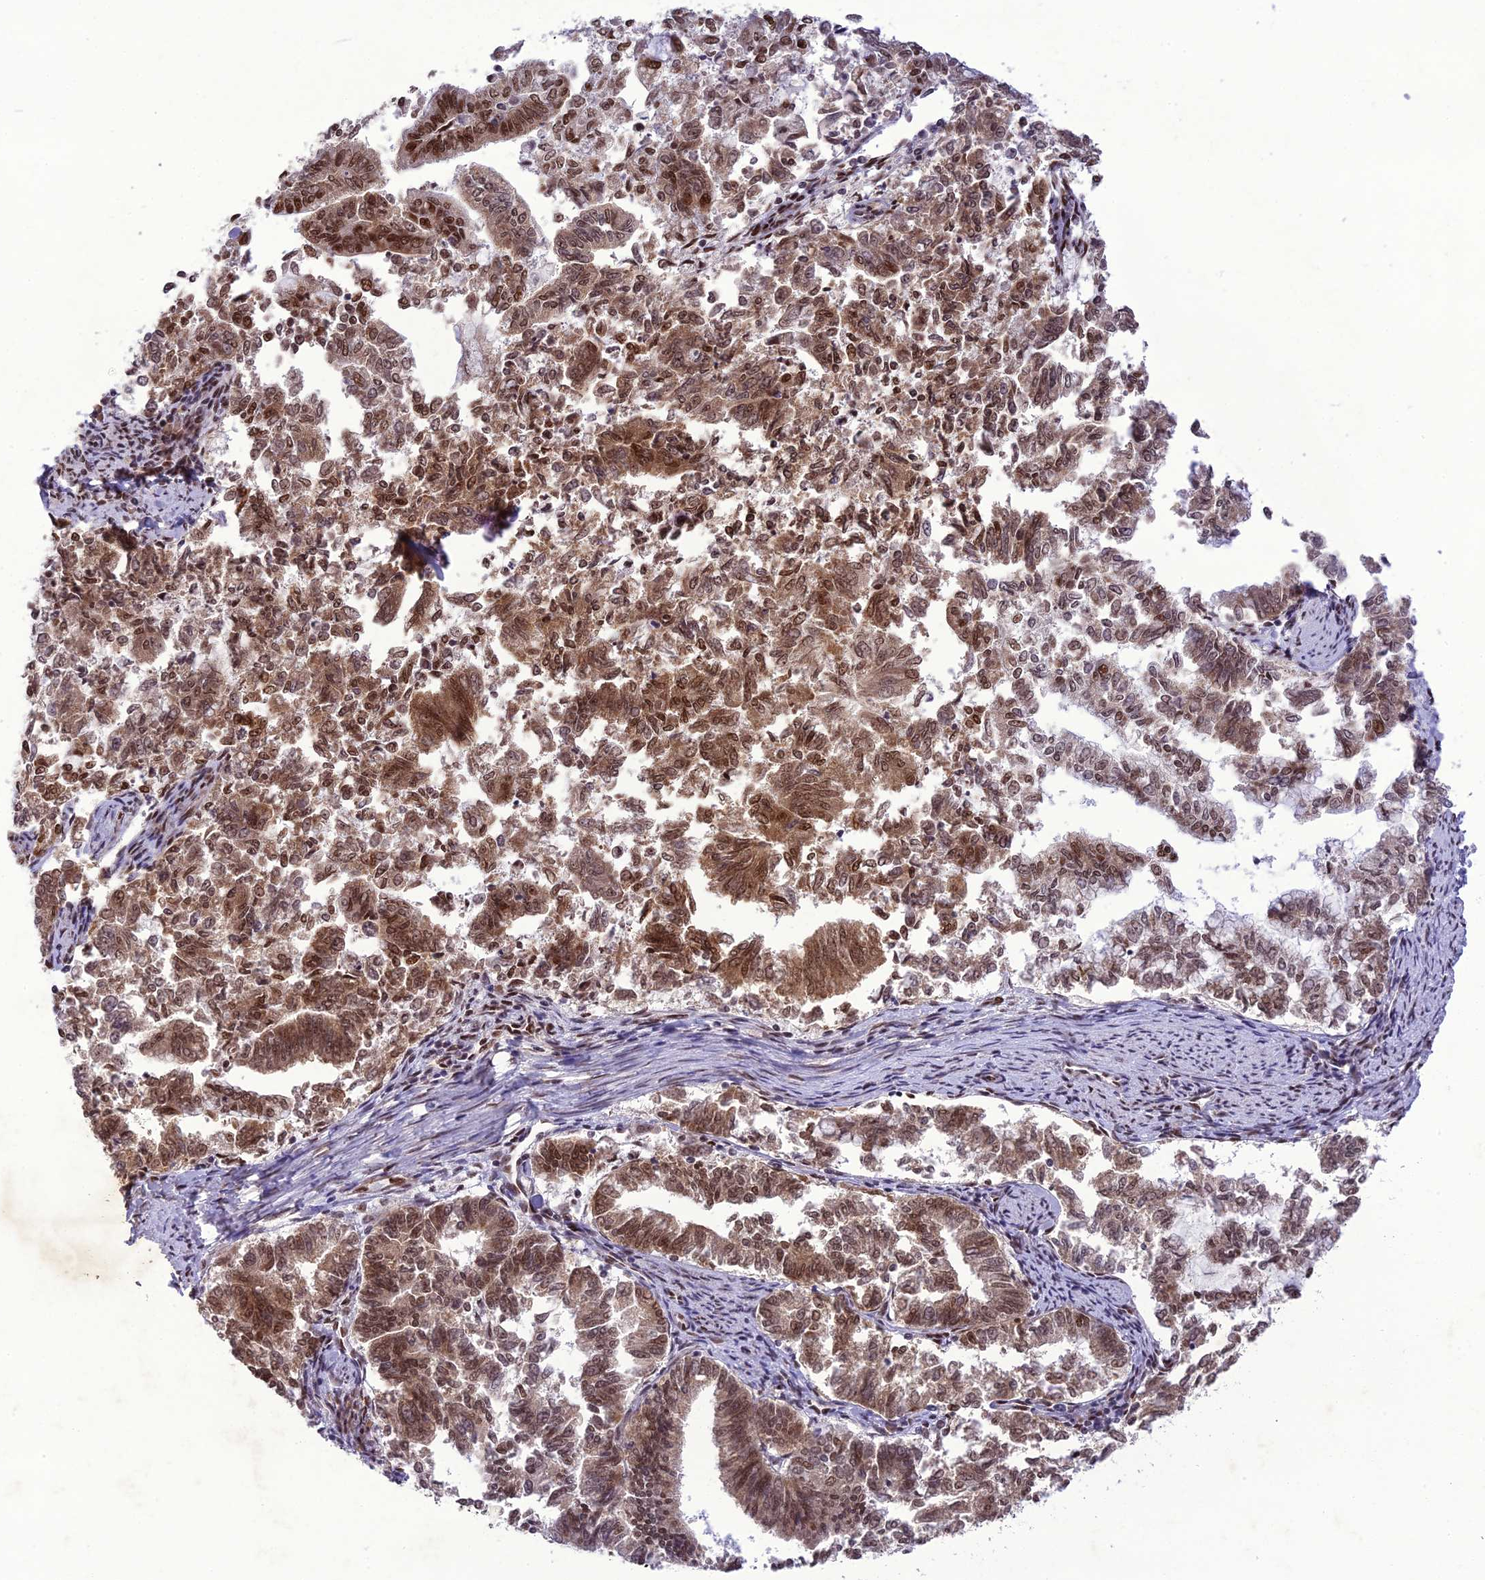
{"staining": {"intensity": "moderate", "quantity": ">75%", "location": "cytoplasmic/membranous,nuclear"}, "tissue": "endometrial cancer", "cell_type": "Tumor cells", "image_type": "cancer", "snomed": [{"axis": "morphology", "description": "Adenocarcinoma, NOS"}, {"axis": "topography", "description": "Endometrium"}], "caption": "Endometrial adenocarcinoma was stained to show a protein in brown. There is medium levels of moderate cytoplasmic/membranous and nuclear positivity in about >75% of tumor cells.", "gene": "DDX1", "patient": {"sex": "female", "age": 79}}